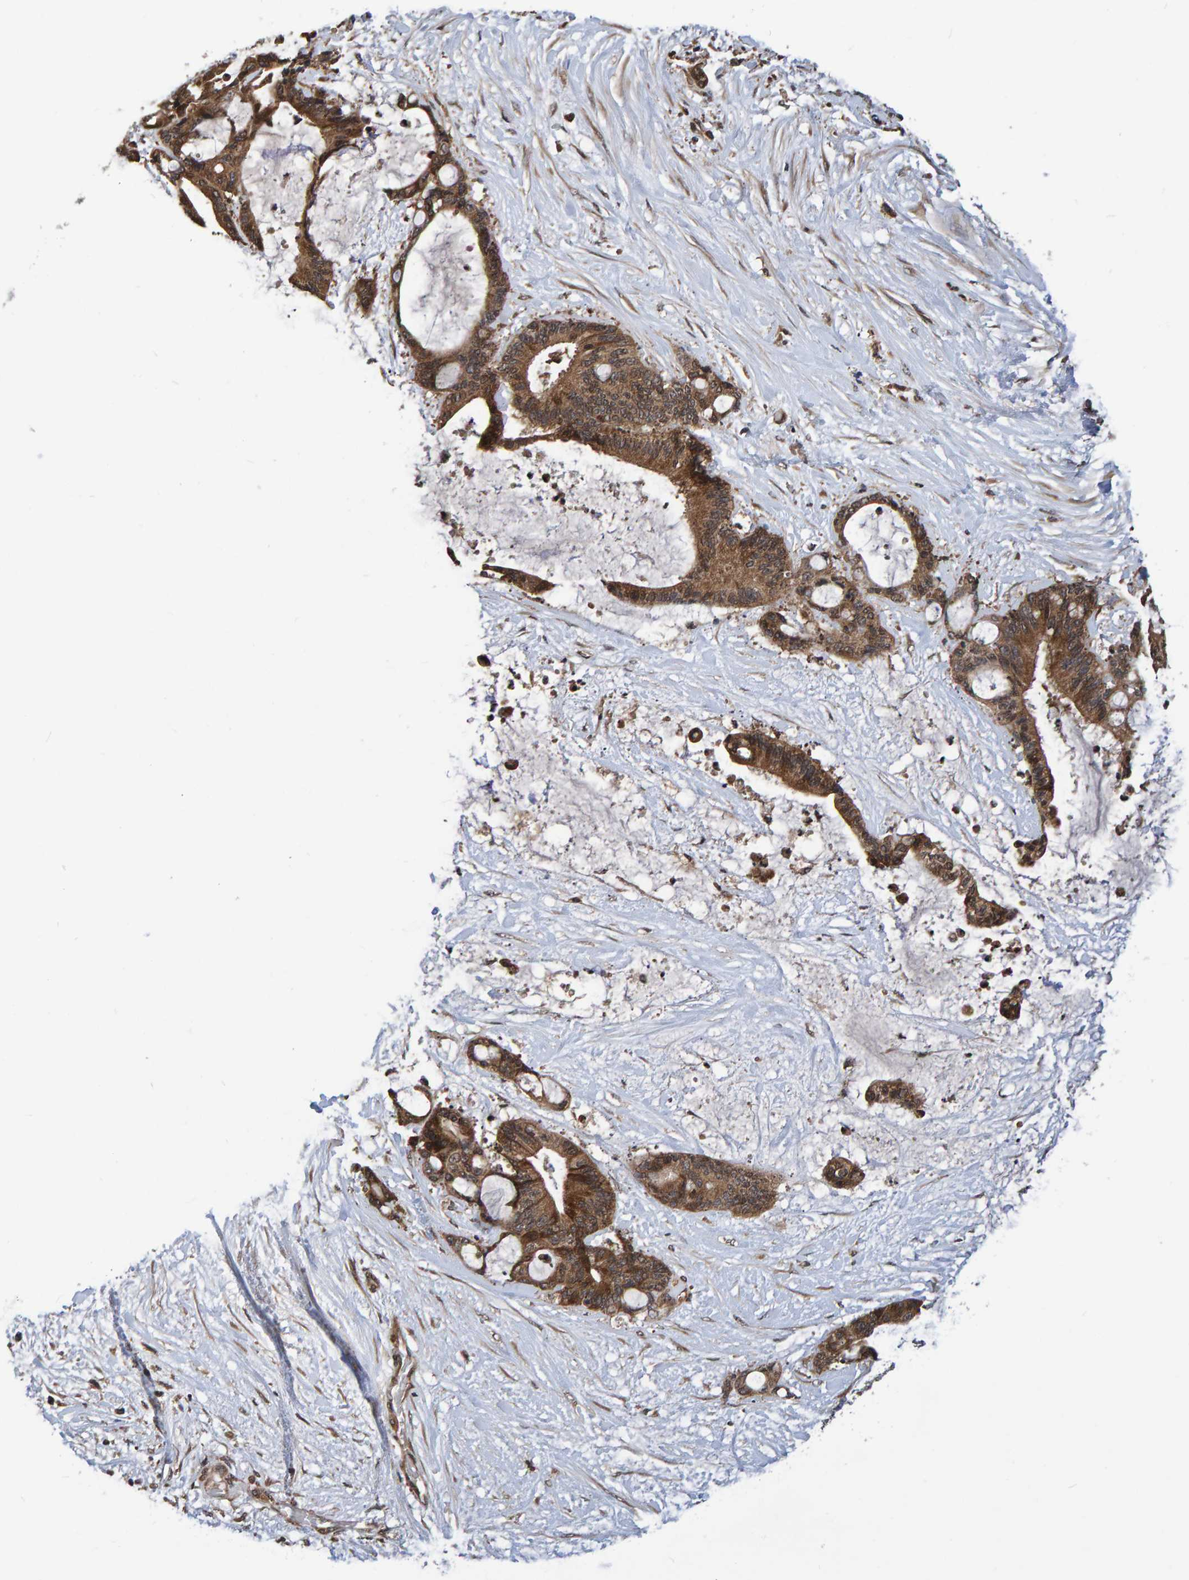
{"staining": {"intensity": "moderate", "quantity": ">75%", "location": "cytoplasmic/membranous"}, "tissue": "liver cancer", "cell_type": "Tumor cells", "image_type": "cancer", "snomed": [{"axis": "morphology", "description": "Cholangiocarcinoma"}, {"axis": "topography", "description": "Liver"}], "caption": "Human liver cancer stained for a protein (brown) shows moderate cytoplasmic/membranous positive positivity in about >75% of tumor cells.", "gene": "GAB2", "patient": {"sex": "female", "age": 73}}